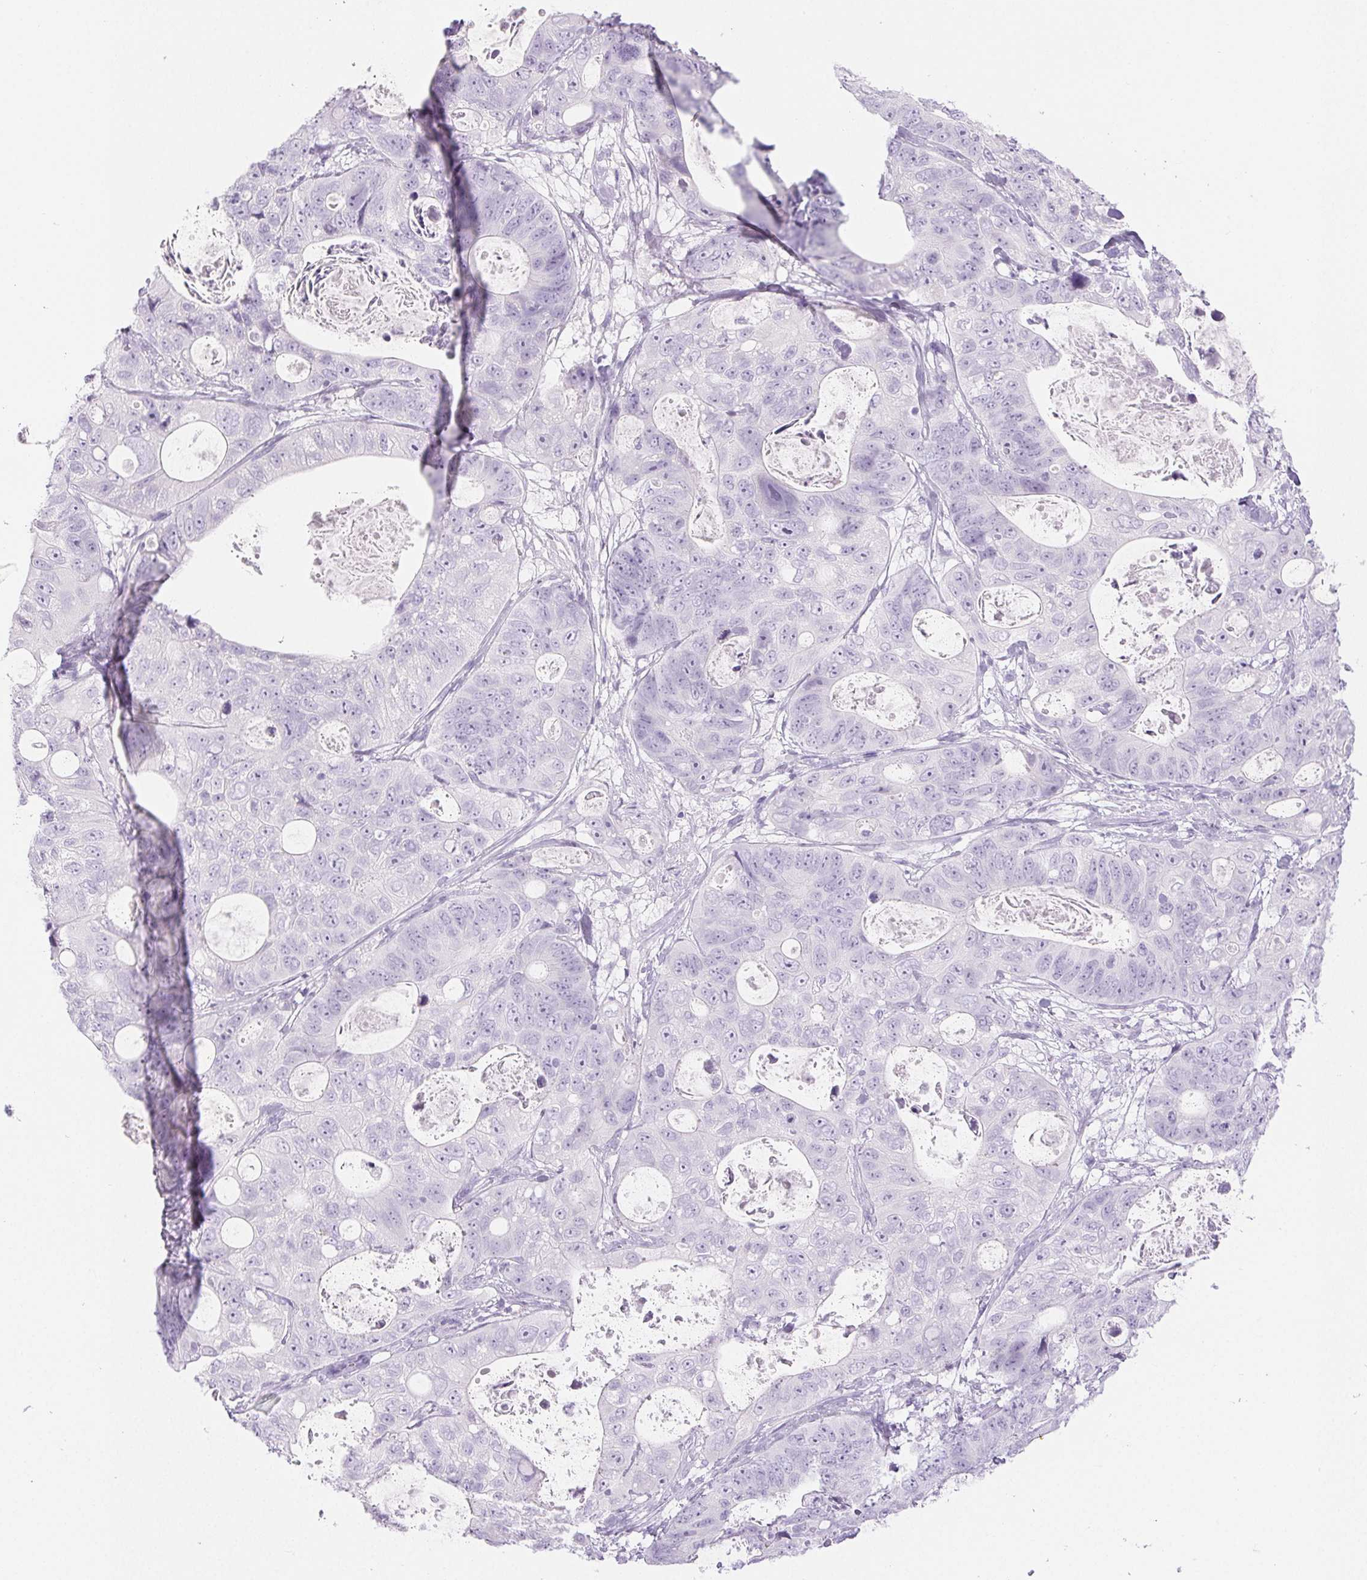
{"staining": {"intensity": "negative", "quantity": "none", "location": "none"}, "tissue": "stomach cancer", "cell_type": "Tumor cells", "image_type": "cancer", "snomed": [{"axis": "morphology", "description": "Normal tissue, NOS"}, {"axis": "morphology", "description": "Adenocarcinoma, NOS"}, {"axis": "topography", "description": "Stomach"}], "caption": "Tumor cells are negative for protein expression in human stomach adenocarcinoma.", "gene": "SPRR3", "patient": {"sex": "female", "age": 89}}